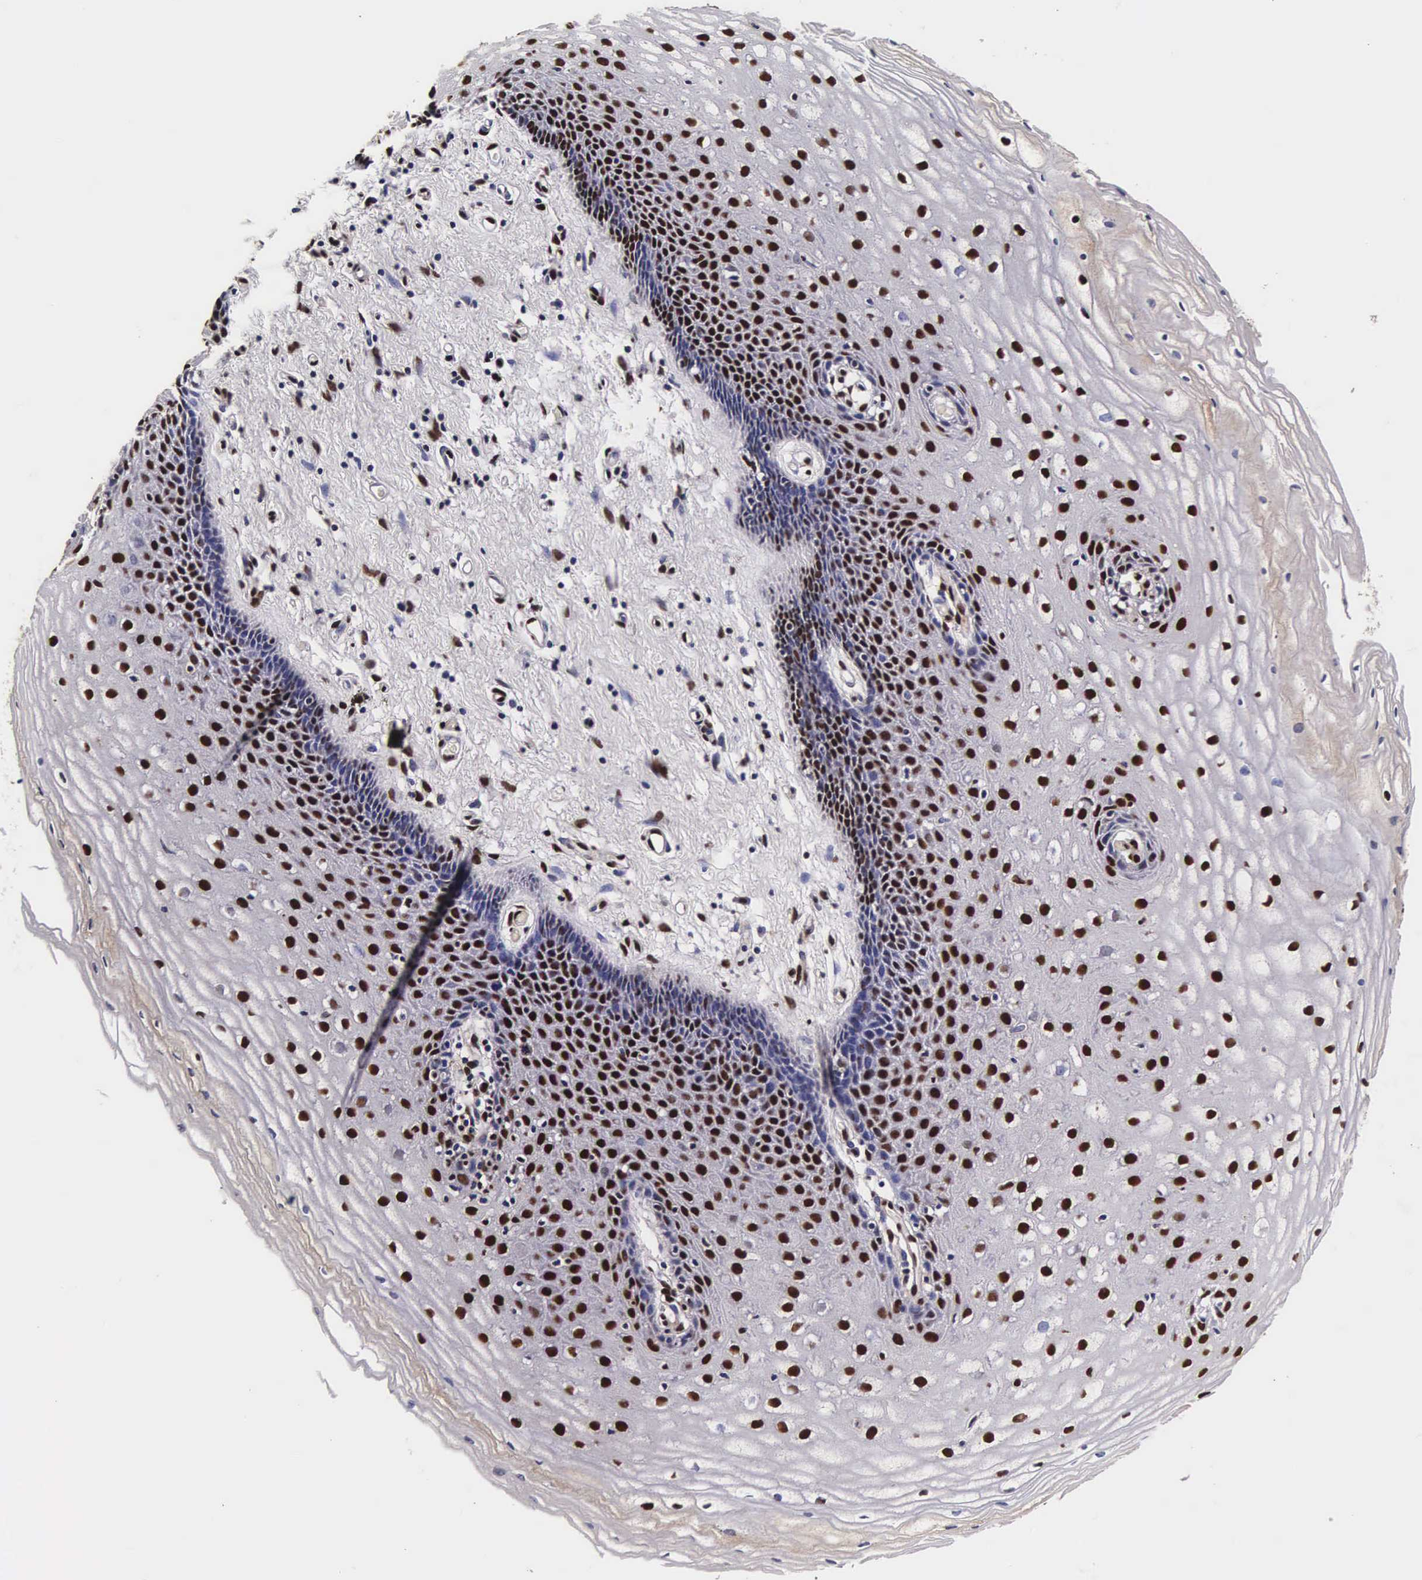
{"staining": {"intensity": "strong", "quantity": ">75%", "location": "nuclear"}, "tissue": "cervix", "cell_type": "Glandular cells", "image_type": "normal", "snomed": [{"axis": "morphology", "description": "Normal tissue, NOS"}, {"axis": "topography", "description": "Cervix"}], "caption": "About >75% of glandular cells in unremarkable human cervix display strong nuclear protein staining as visualized by brown immunohistochemical staining.", "gene": "BCL2L2", "patient": {"sex": "female", "age": 53}}